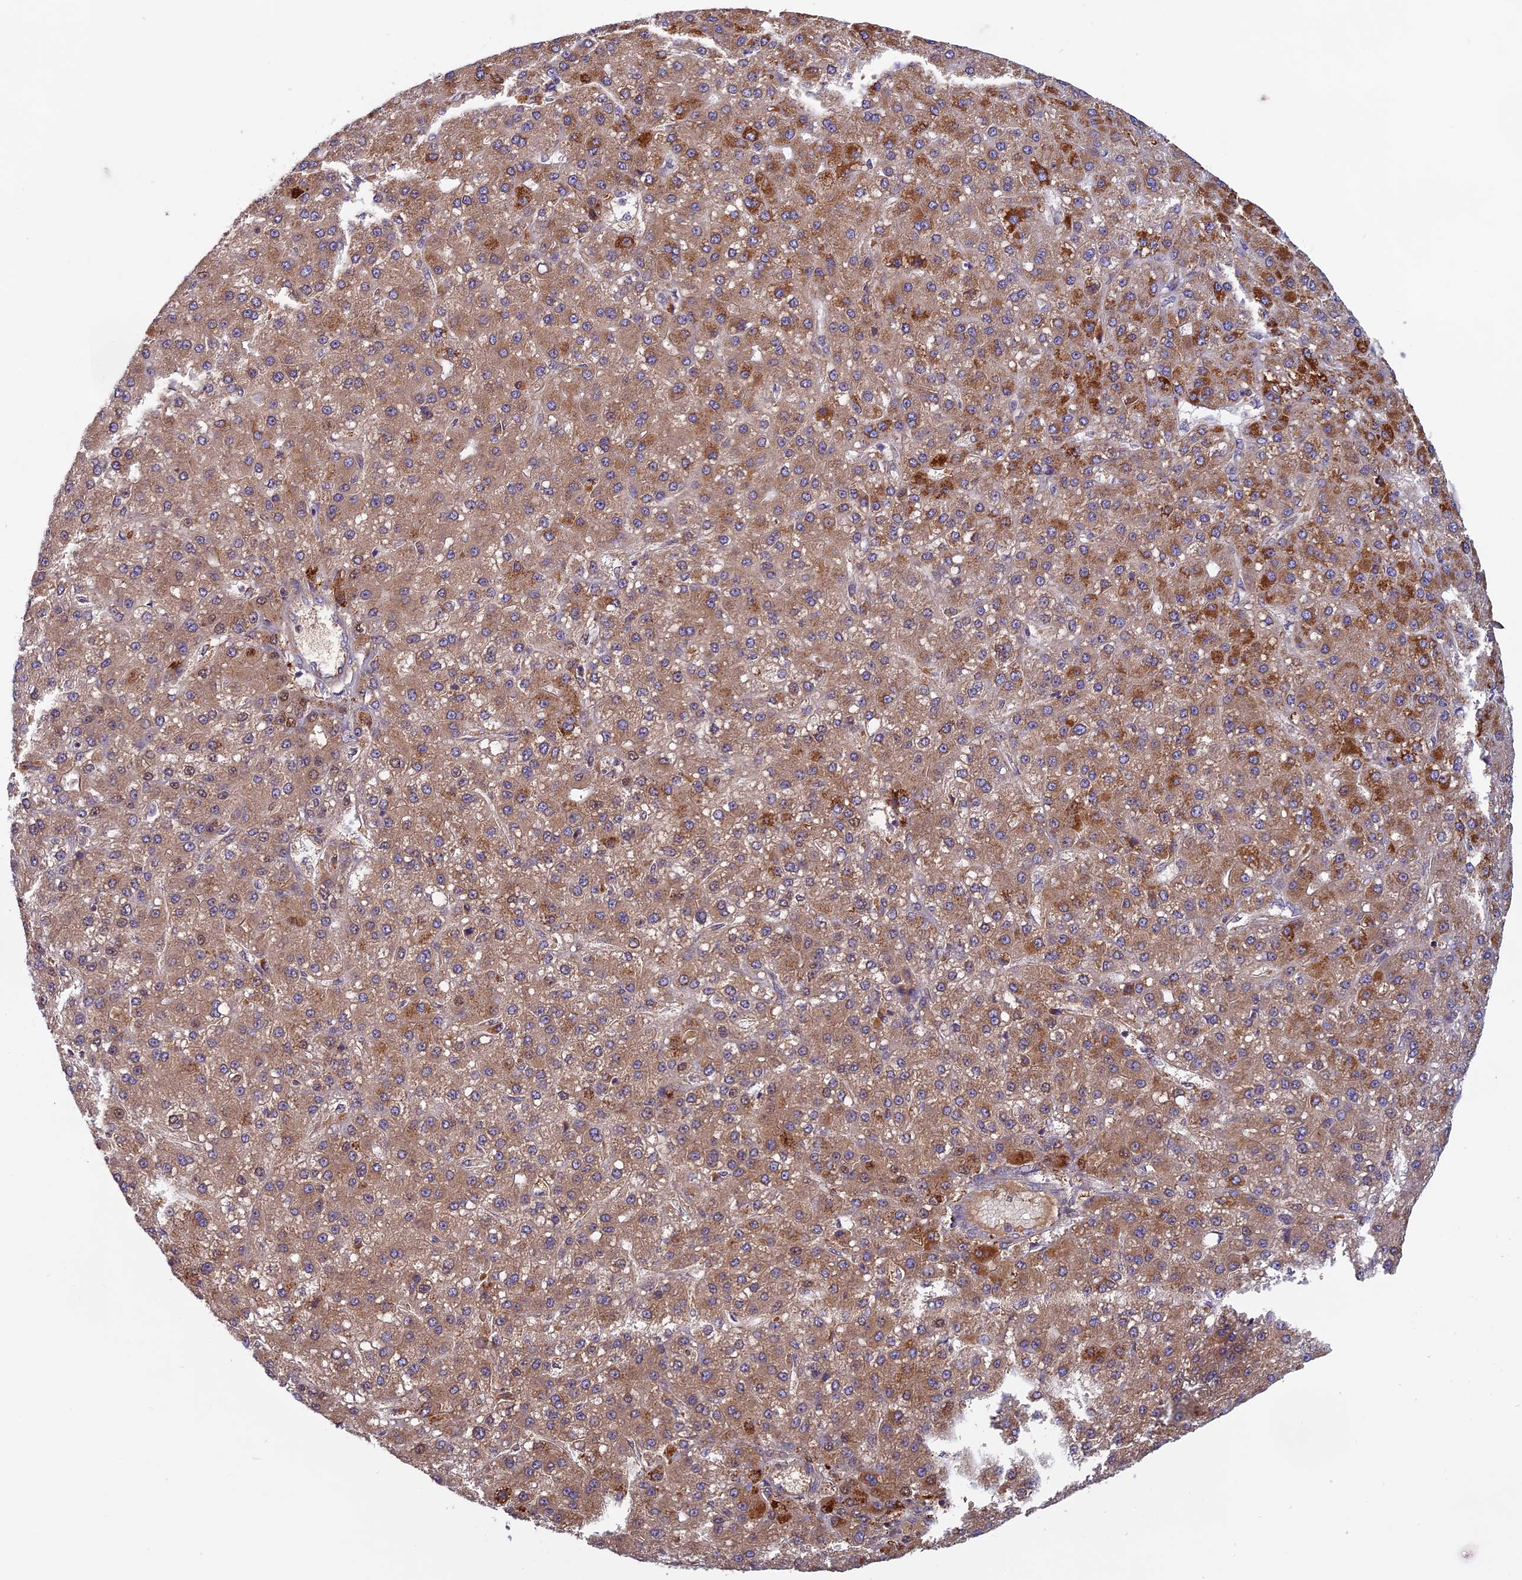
{"staining": {"intensity": "moderate", "quantity": ">75%", "location": "cytoplasmic/membranous"}, "tissue": "liver cancer", "cell_type": "Tumor cells", "image_type": "cancer", "snomed": [{"axis": "morphology", "description": "Carcinoma, Hepatocellular, NOS"}, {"axis": "topography", "description": "Liver"}], "caption": "A high-resolution histopathology image shows immunohistochemistry (IHC) staining of hepatocellular carcinoma (liver), which reveals moderate cytoplasmic/membranous expression in about >75% of tumor cells. Nuclei are stained in blue.", "gene": "SEMA7A", "patient": {"sex": "male", "age": 67}}